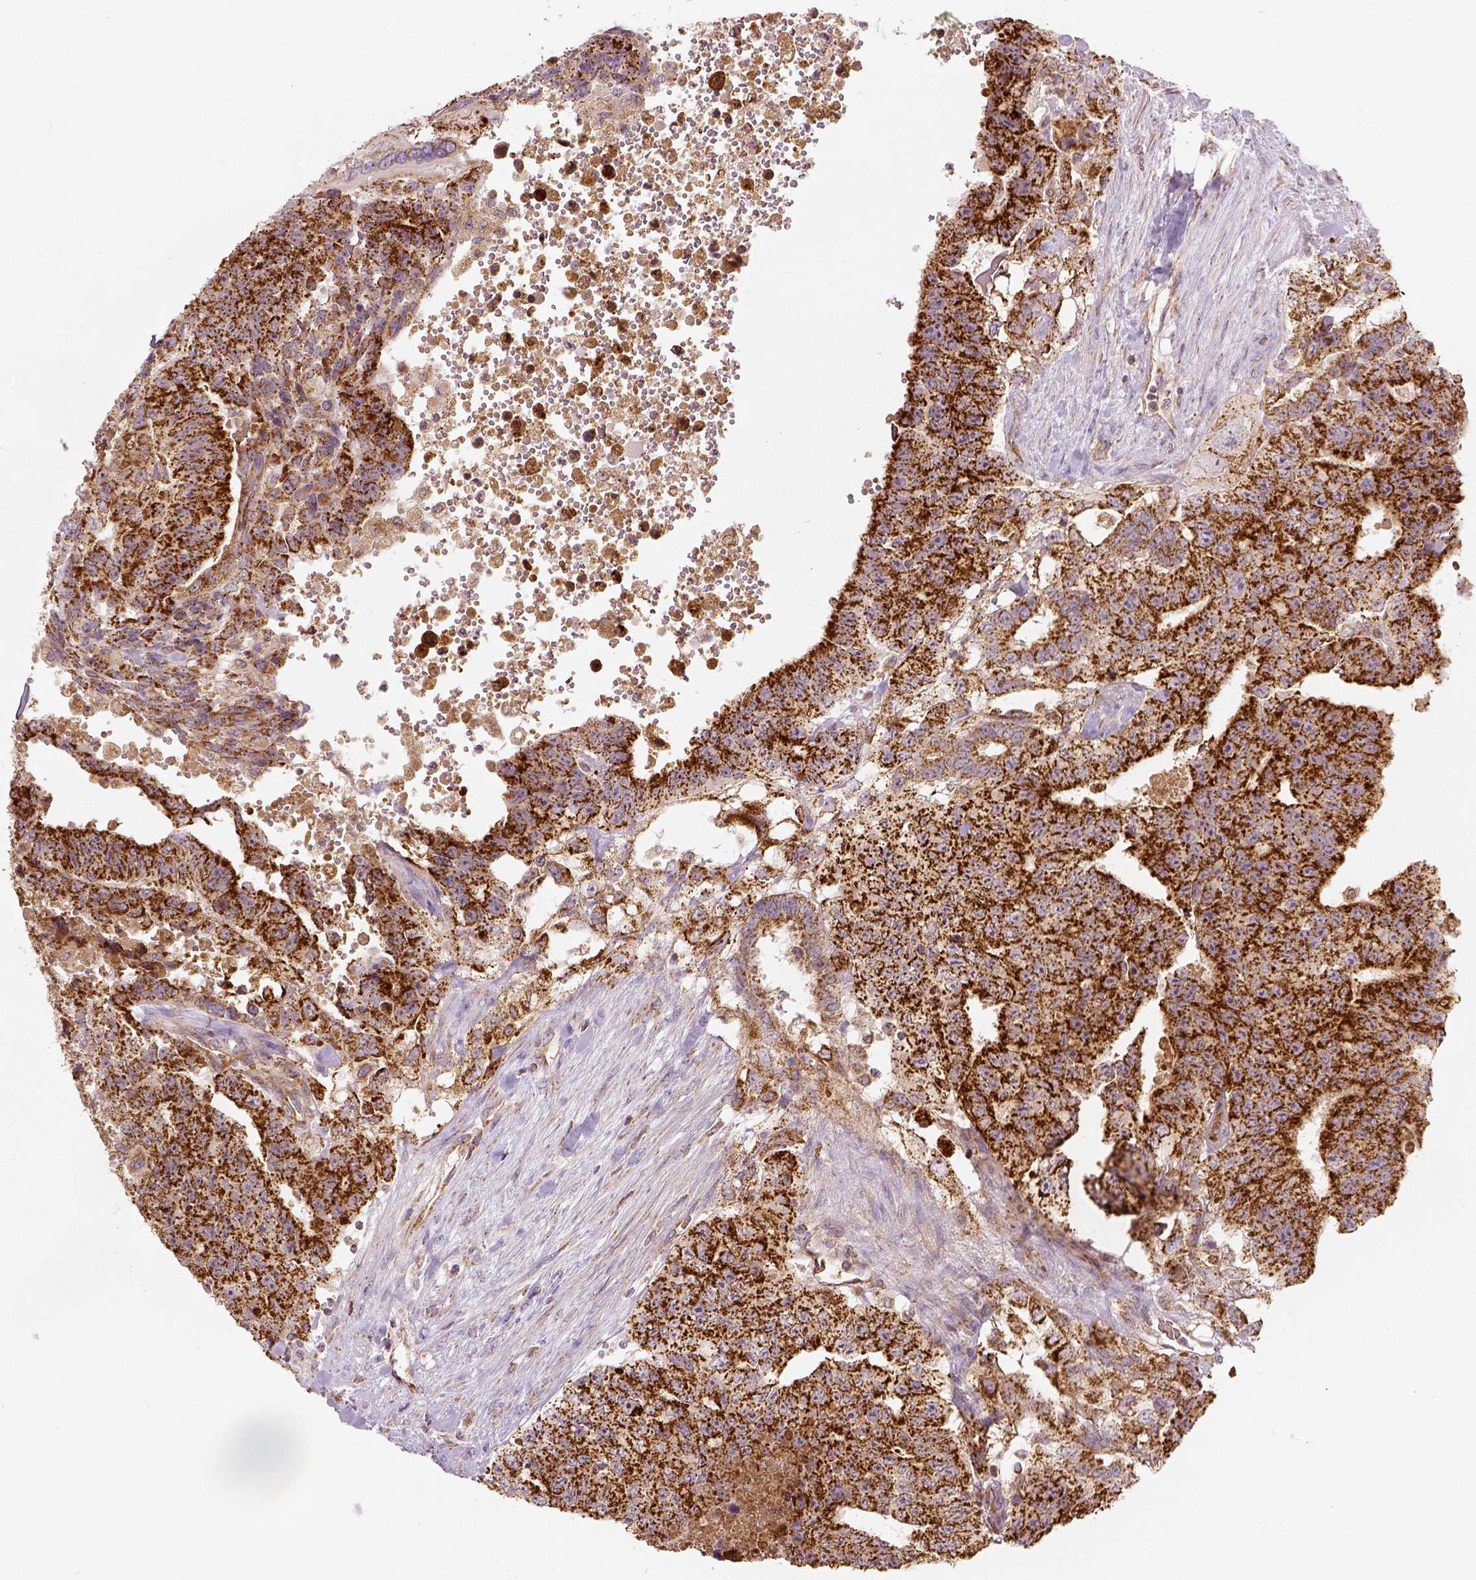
{"staining": {"intensity": "strong", "quantity": ">75%", "location": "cytoplasmic/membranous"}, "tissue": "testis cancer", "cell_type": "Tumor cells", "image_type": "cancer", "snomed": [{"axis": "morphology", "description": "Carcinoma, Embryonal, NOS"}, {"axis": "topography", "description": "Testis"}], "caption": "Protein expression analysis of human testis embryonal carcinoma reveals strong cytoplasmic/membranous expression in approximately >75% of tumor cells.", "gene": "PGAM5", "patient": {"sex": "male", "age": 24}}